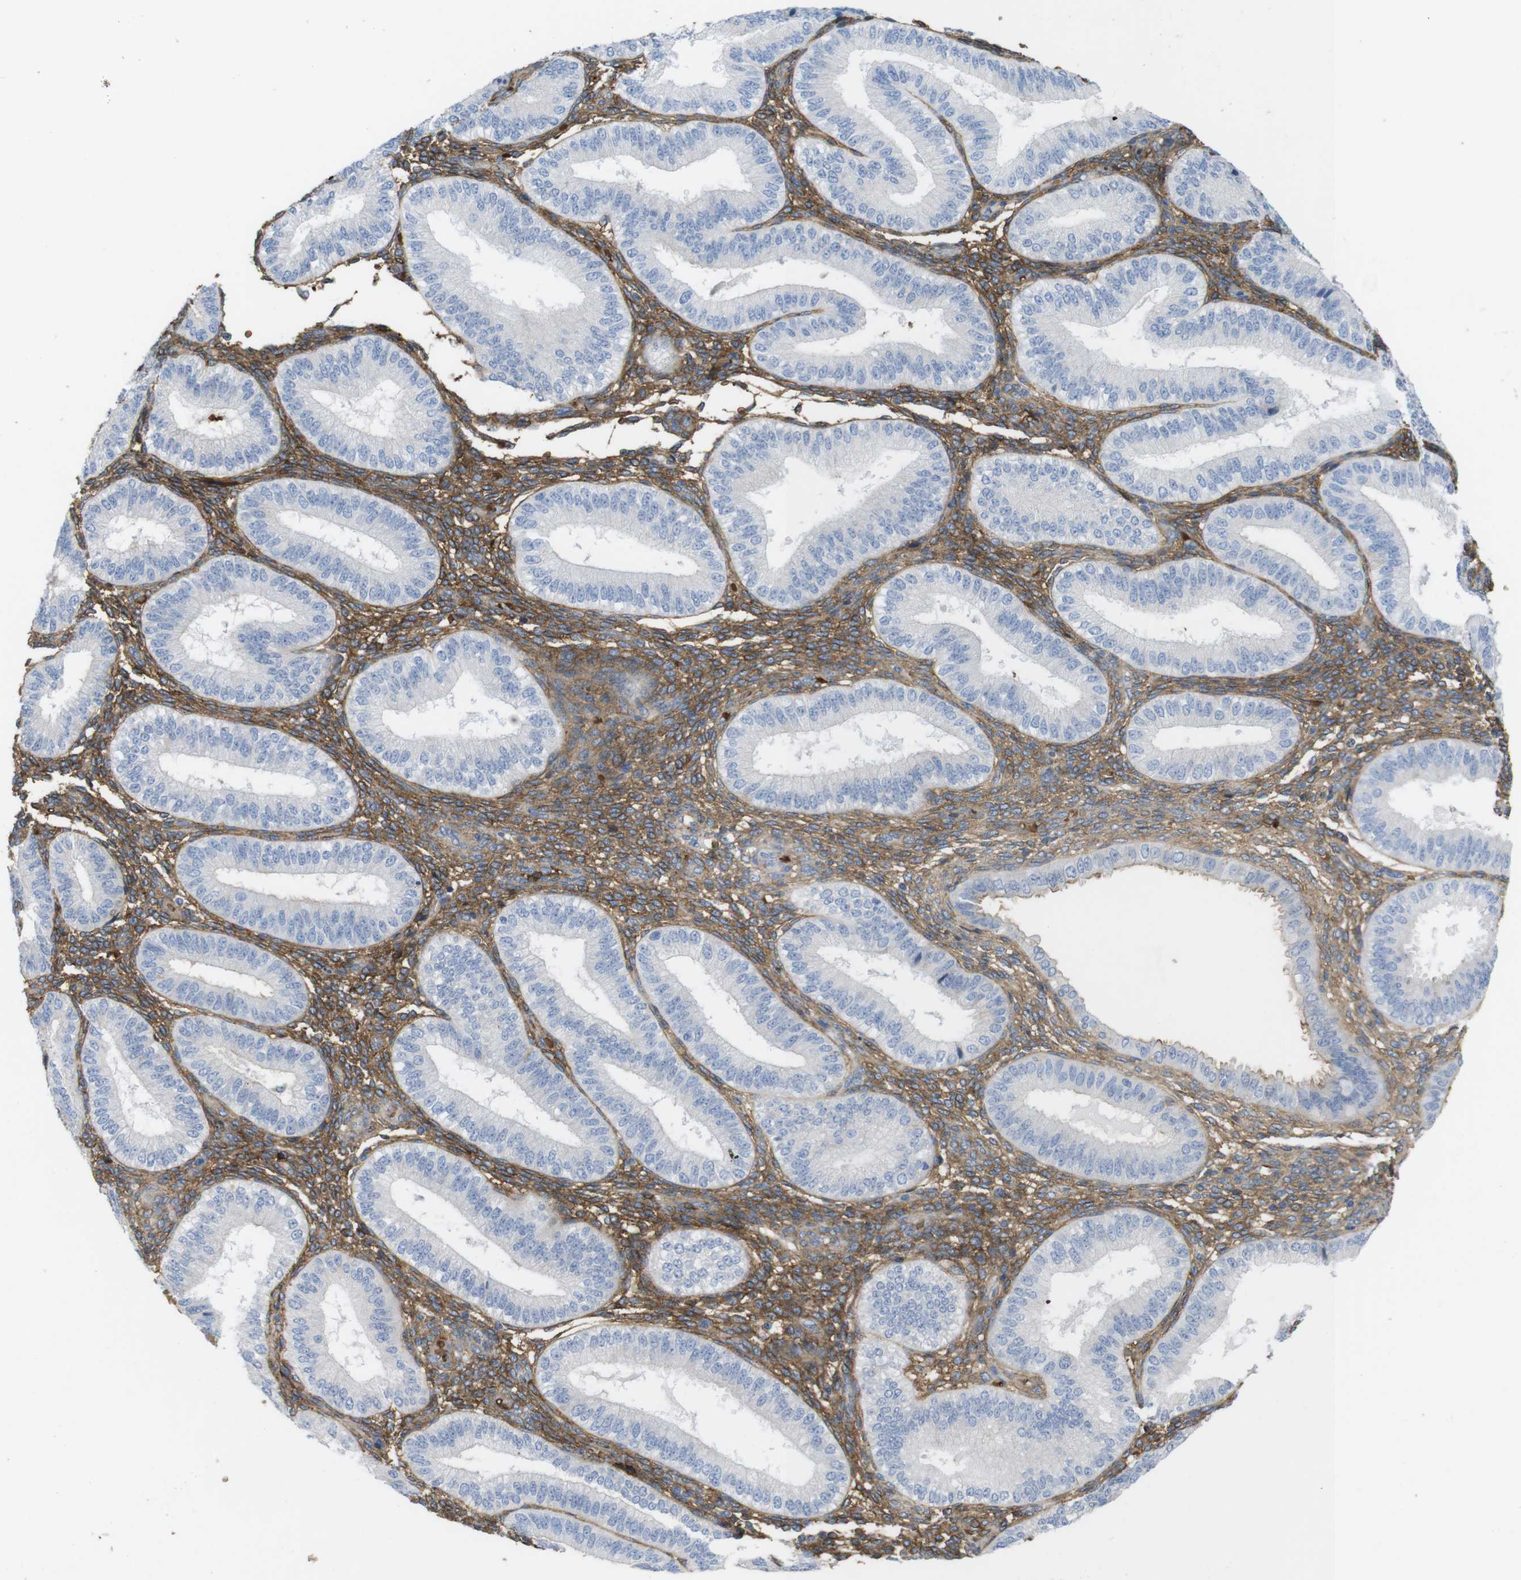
{"staining": {"intensity": "moderate", "quantity": "25%-75%", "location": "cytoplasmic/membranous"}, "tissue": "endometrium", "cell_type": "Cells in endometrial stroma", "image_type": "normal", "snomed": [{"axis": "morphology", "description": "Normal tissue, NOS"}, {"axis": "topography", "description": "Endometrium"}], "caption": "Human endometrium stained with a brown dye exhibits moderate cytoplasmic/membranous positive expression in approximately 25%-75% of cells in endometrial stroma.", "gene": "CYBRD1", "patient": {"sex": "female", "age": 39}}